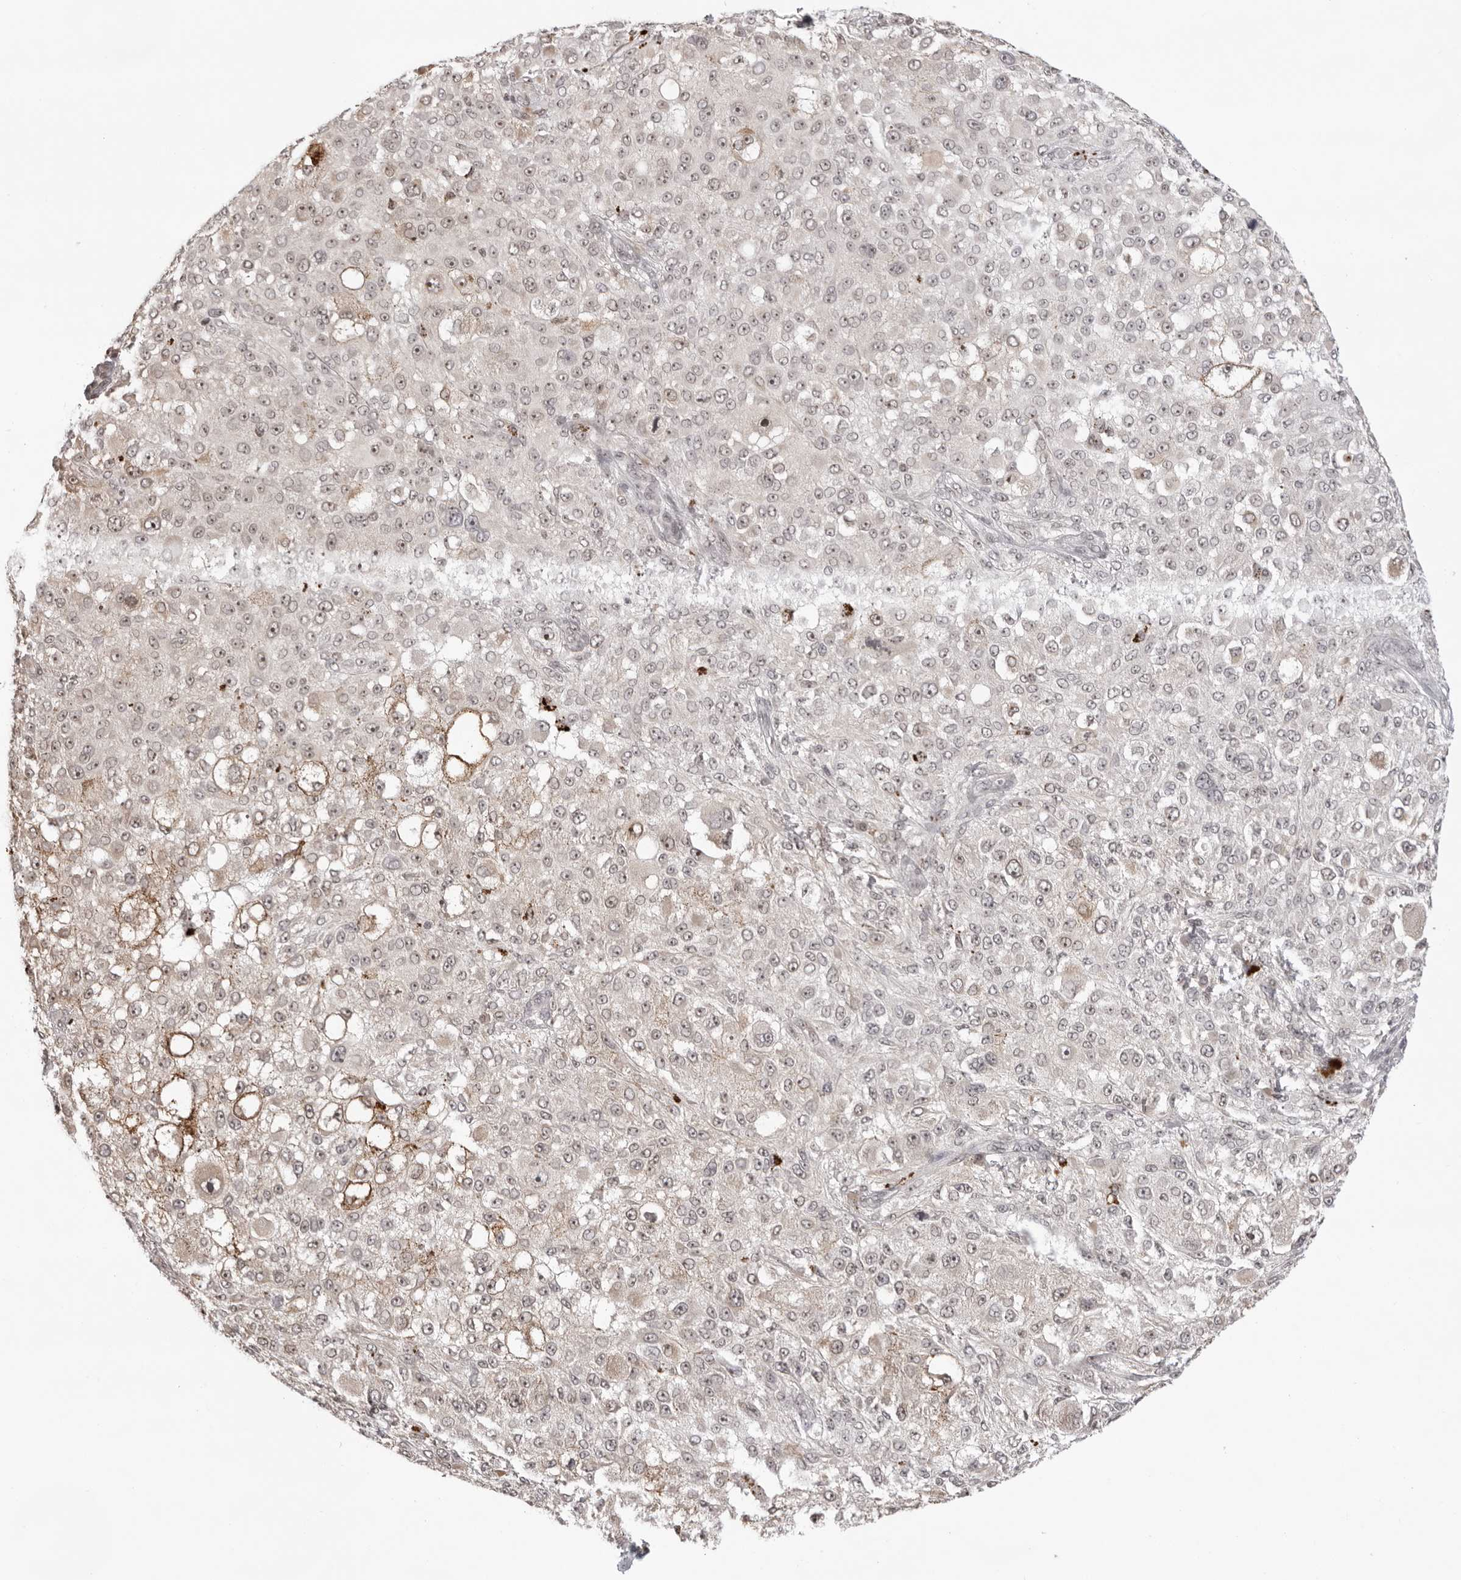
{"staining": {"intensity": "moderate", "quantity": "25%-75%", "location": "nuclear"}, "tissue": "melanoma", "cell_type": "Tumor cells", "image_type": "cancer", "snomed": [{"axis": "morphology", "description": "Necrosis, NOS"}, {"axis": "morphology", "description": "Malignant melanoma, NOS"}, {"axis": "topography", "description": "Skin"}], "caption": "Immunohistochemistry (IHC) (DAB) staining of malignant melanoma demonstrates moderate nuclear protein staining in about 25%-75% of tumor cells.", "gene": "EXOSC10", "patient": {"sex": "female", "age": 87}}